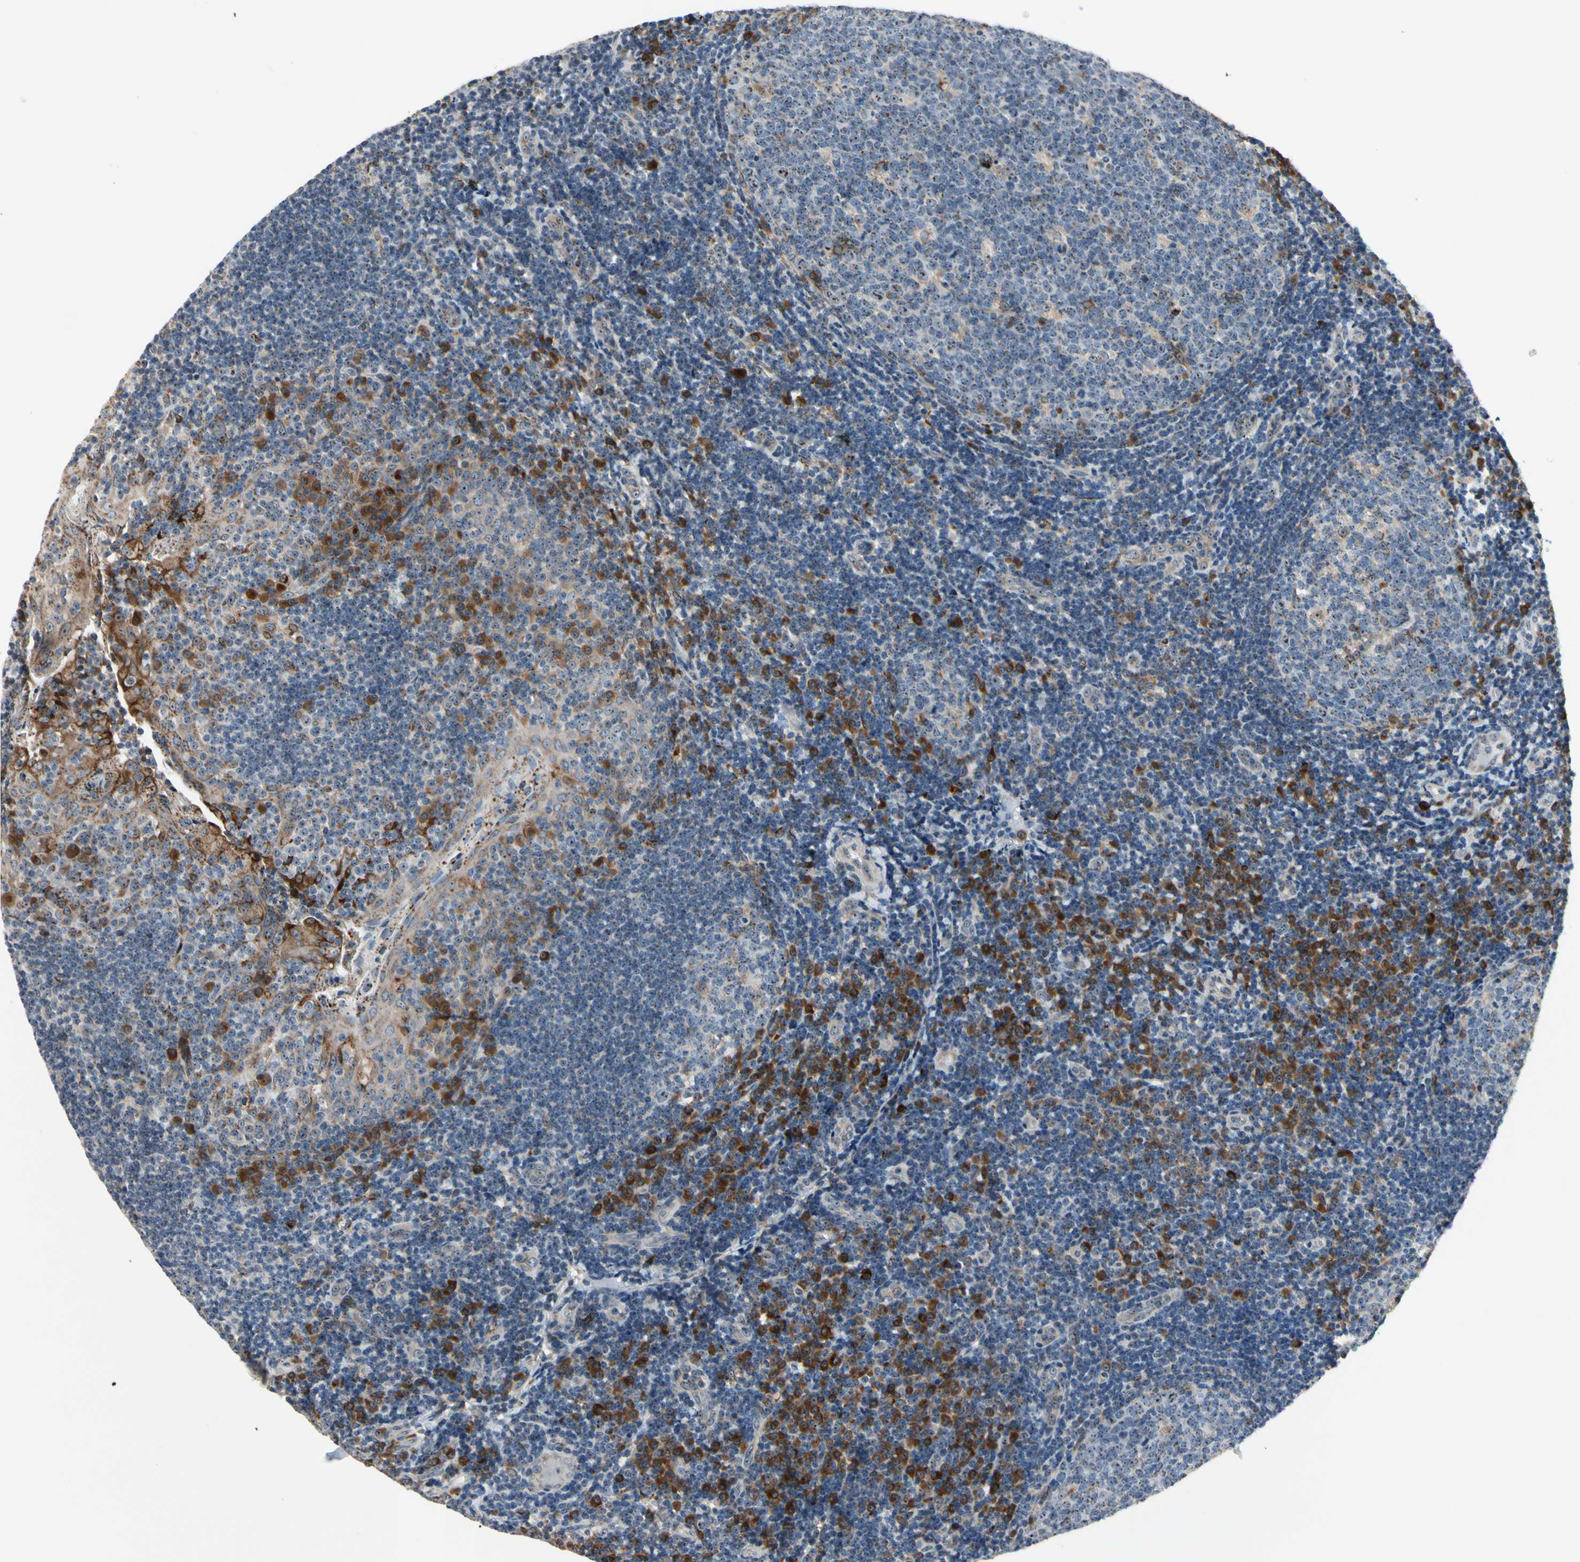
{"staining": {"intensity": "weak", "quantity": "<25%", "location": "cytoplasmic/membranous"}, "tissue": "tonsil", "cell_type": "Germinal center cells", "image_type": "normal", "snomed": [{"axis": "morphology", "description": "Normal tissue, NOS"}, {"axis": "topography", "description": "Tonsil"}], "caption": "DAB (3,3'-diaminobenzidine) immunohistochemical staining of unremarkable tonsil demonstrates no significant staining in germinal center cells. (DAB immunohistochemistry (IHC) visualized using brightfield microscopy, high magnification).", "gene": "TMED7", "patient": {"sex": "female", "age": 40}}